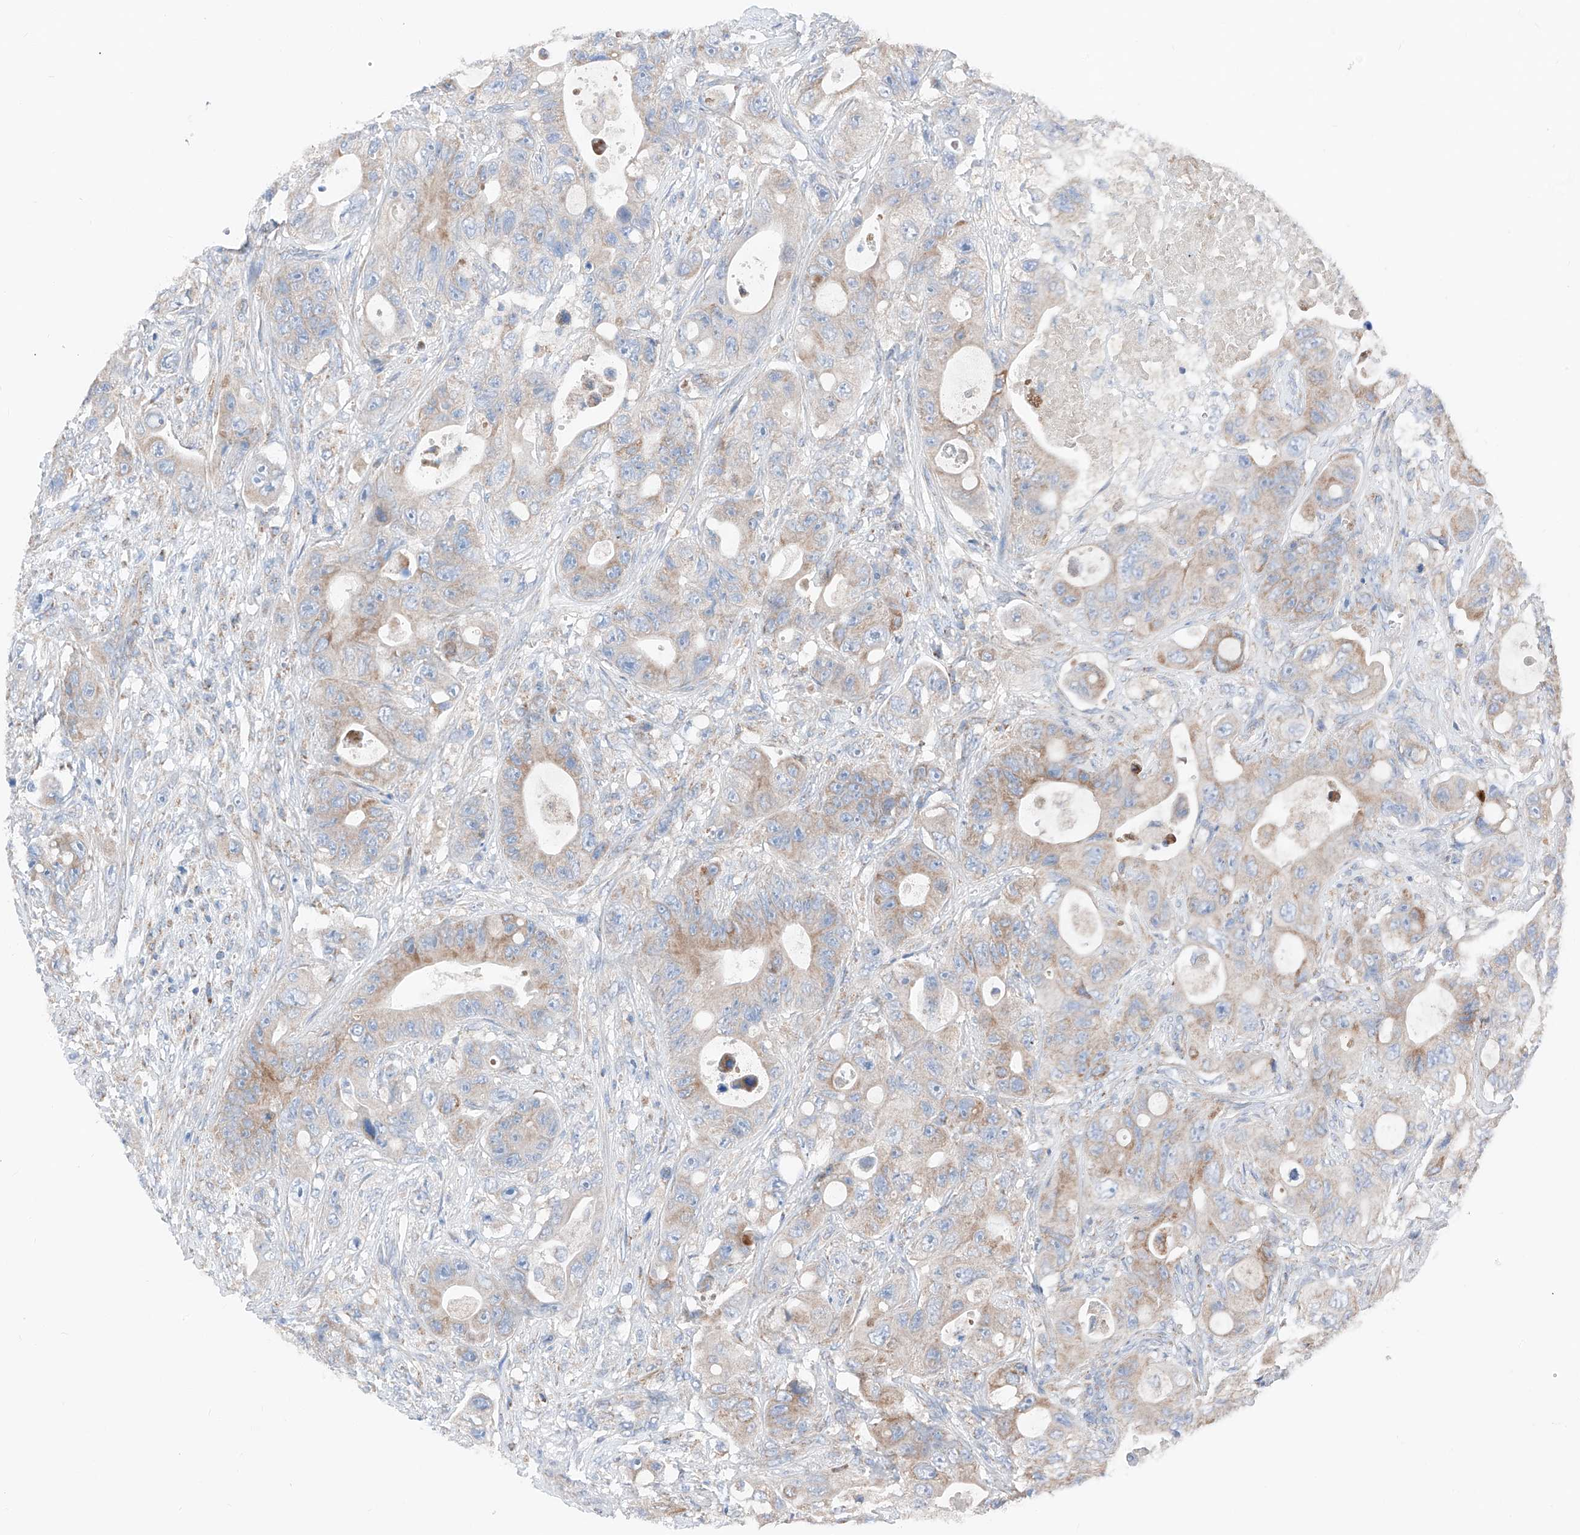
{"staining": {"intensity": "moderate", "quantity": "25%-75%", "location": "cytoplasmic/membranous"}, "tissue": "colorectal cancer", "cell_type": "Tumor cells", "image_type": "cancer", "snomed": [{"axis": "morphology", "description": "Adenocarcinoma, NOS"}, {"axis": "topography", "description": "Colon"}], "caption": "High-magnification brightfield microscopy of adenocarcinoma (colorectal) stained with DAB (3,3'-diaminobenzidine) (brown) and counterstained with hematoxylin (blue). tumor cells exhibit moderate cytoplasmic/membranous expression is present in approximately25%-75% of cells.", "gene": "MRAP", "patient": {"sex": "female", "age": 46}}